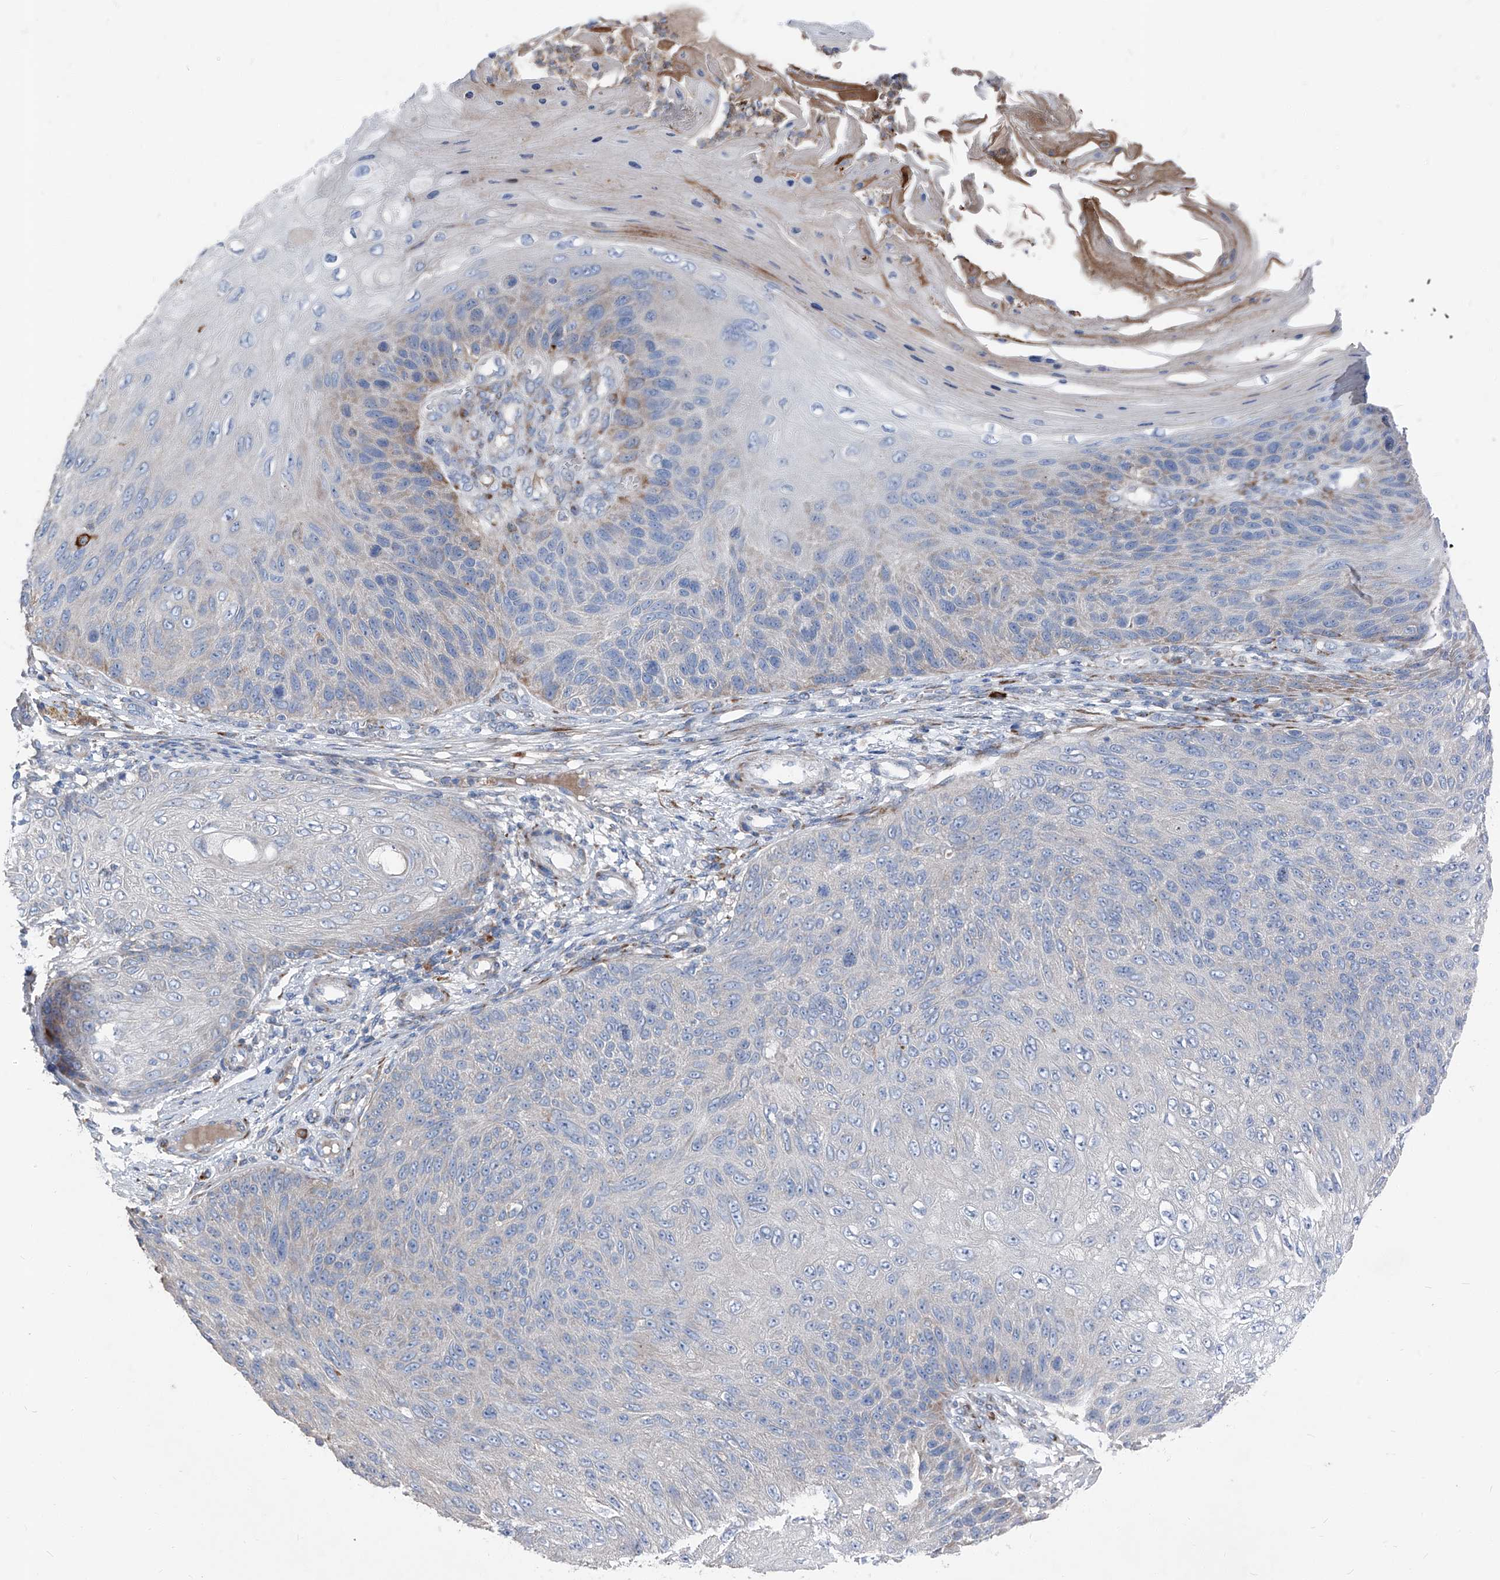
{"staining": {"intensity": "weak", "quantity": "<25%", "location": "cytoplasmic/membranous"}, "tissue": "skin cancer", "cell_type": "Tumor cells", "image_type": "cancer", "snomed": [{"axis": "morphology", "description": "Squamous cell carcinoma, NOS"}, {"axis": "topography", "description": "Skin"}], "caption": "IHC image of neoplastic tissue: squamous cell carcinoma (skin) stained with DAB (3,3'-diaminobenzidine) shows no significant protein staining in tumor cells. (DAB immunohistochemistry (IHC) visualized using brightfield microscopy, high magnification).", "gene": "IFI27", "patient": {"sex": "female", "age": 88}}